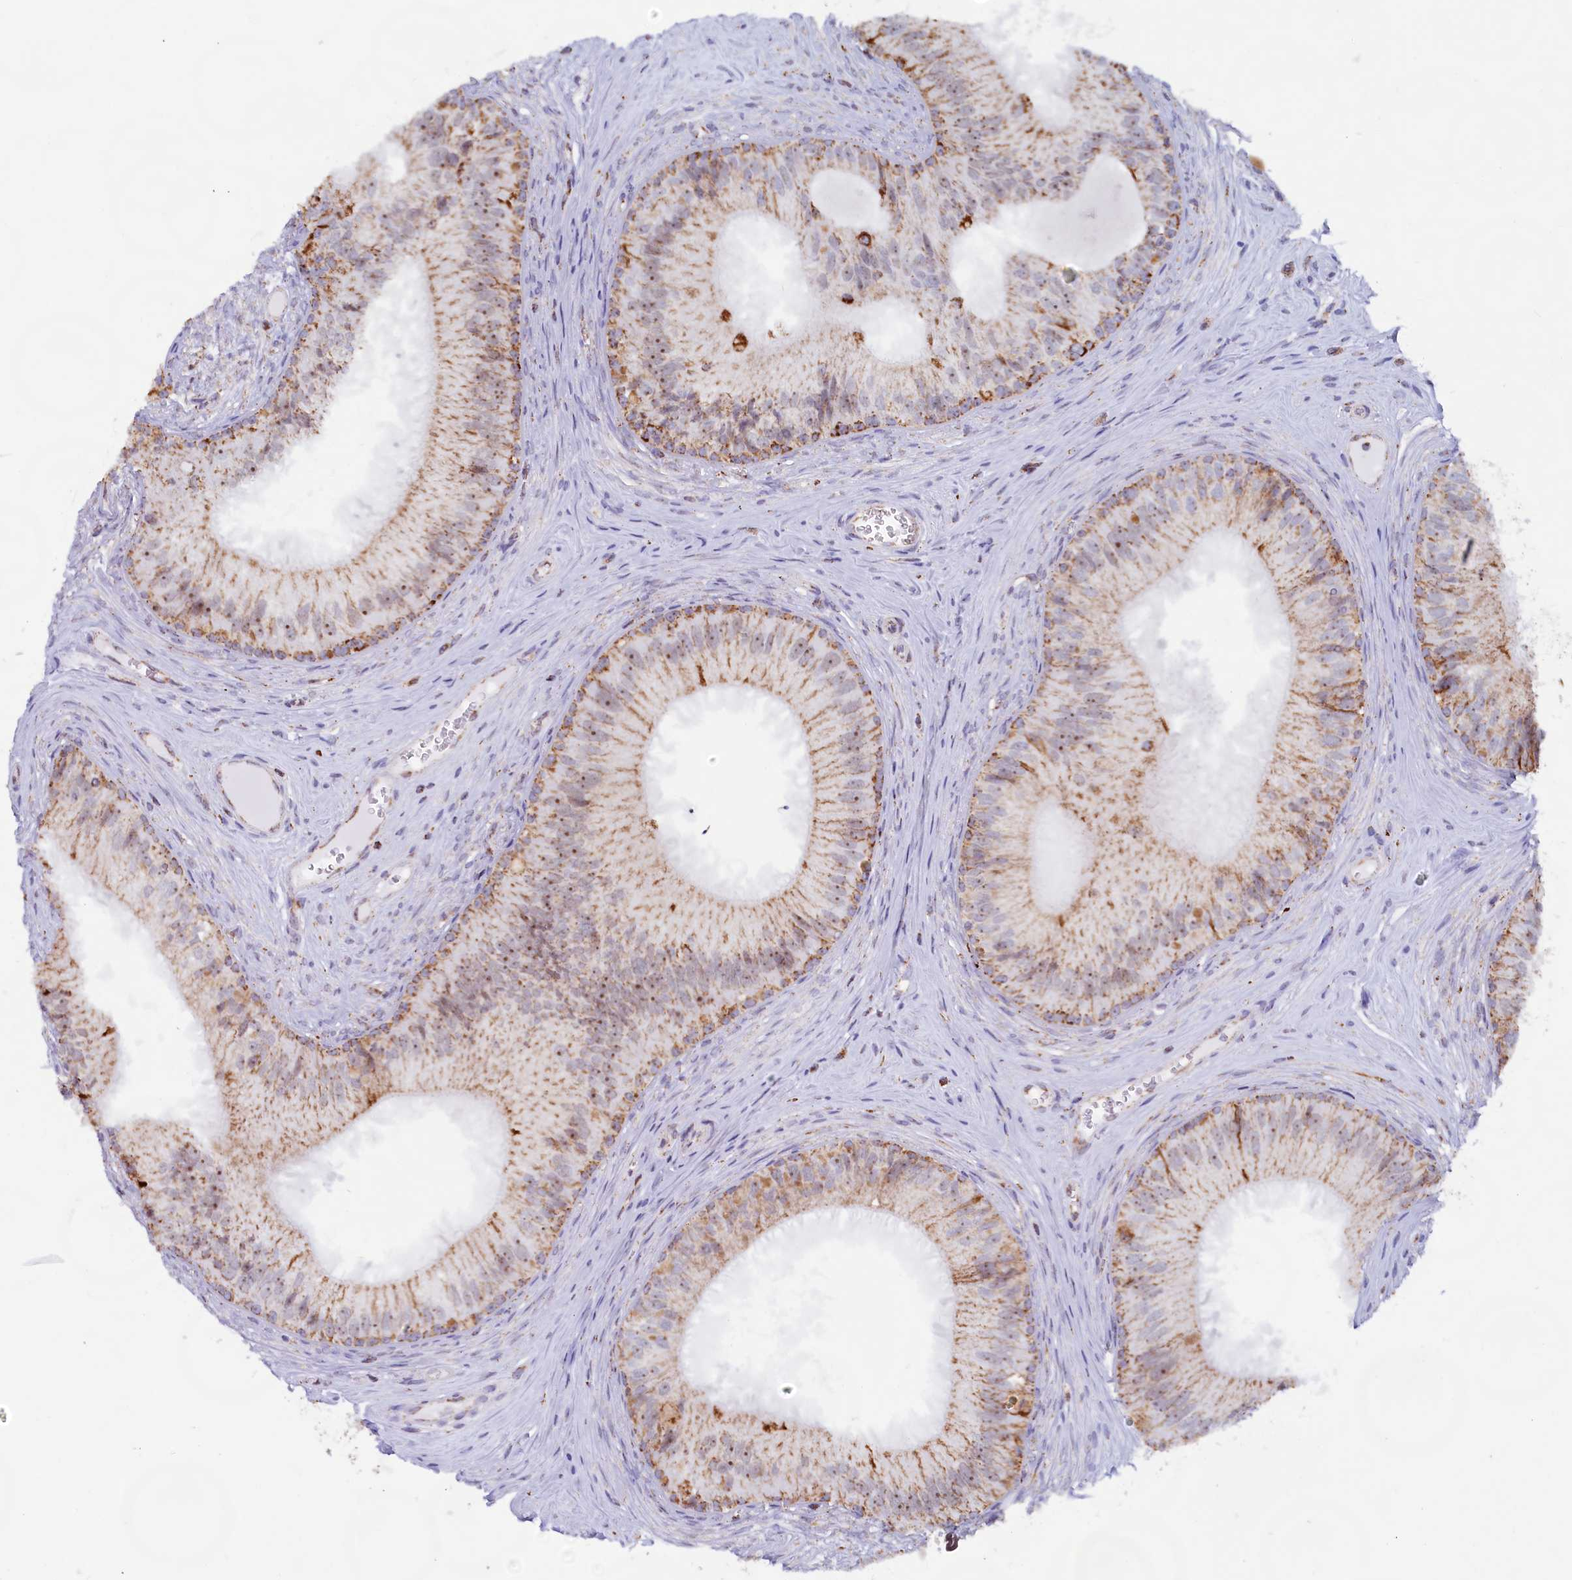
{"staining": {"intensity": "moderate", "quantity": ">75%", "location": "cytoplasmic/membranous"}, "tissue": "epididymis", "cell_type": "Glandular cells", "image_type": "normal", "snomed": [{"axis": "morphology", "description": "Normal tissue, NOS"}, {"axis": "topography", "description": "Epididymis"}], "caption": "Protein analysis of benign epididymis displays moderate cytoplasmic/membranous staining in approximately >75% of glandular cells.", "gene": "C1D", "patient": {"sex": "male", "age": 46}}